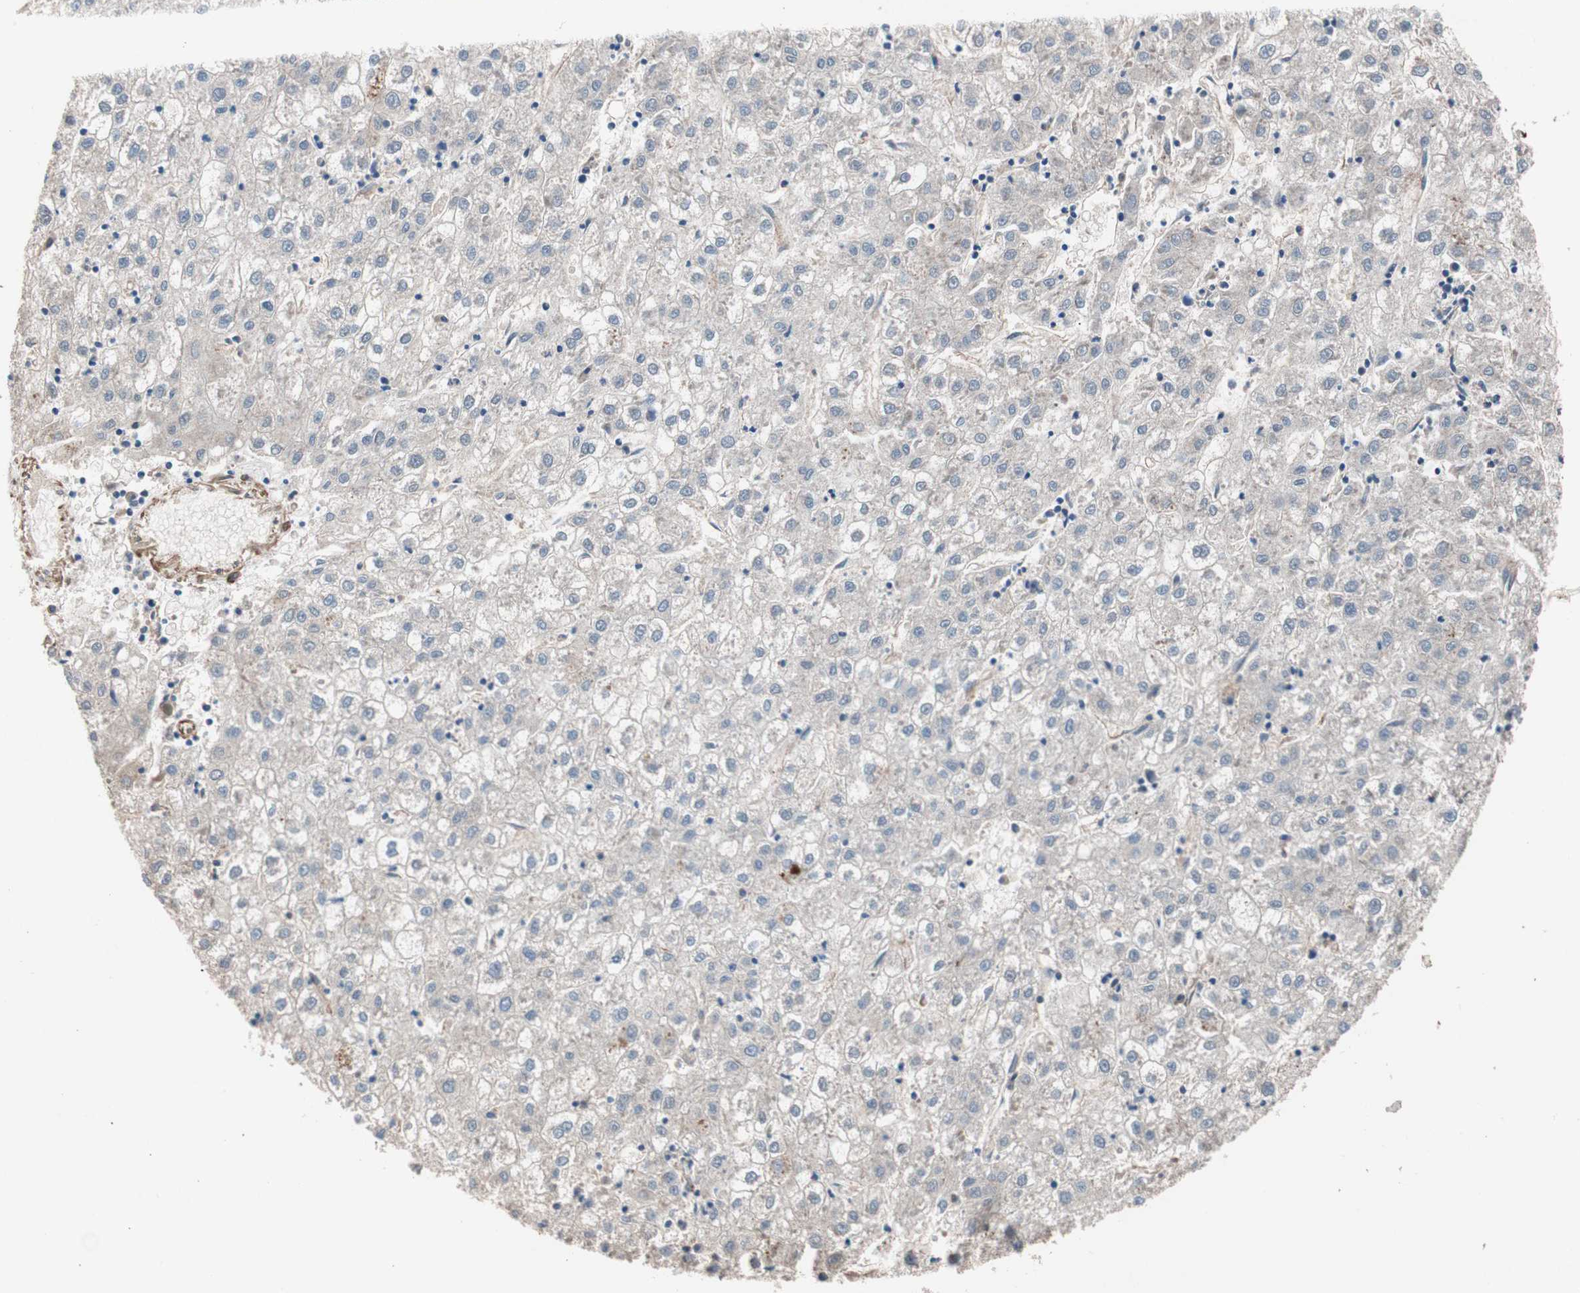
{"staining": {"intensity": "negative", "quantity": "none", "location": "none"}, "tissue": "liver cancer", "cell_type": "Tumor cells", "image_type": "cancer", "snomed": [{"axis": "morphology", "description": "Carcinoma, Hepatocellular, NOS"}, {"axis": "topography", "description": "Liver"}], "caption": "There is no significant staining in tumor cells of hepatocellular carcinoma (liver).", "gene": "SPINT1", "patient": {"sex": "male", "age": 72}}